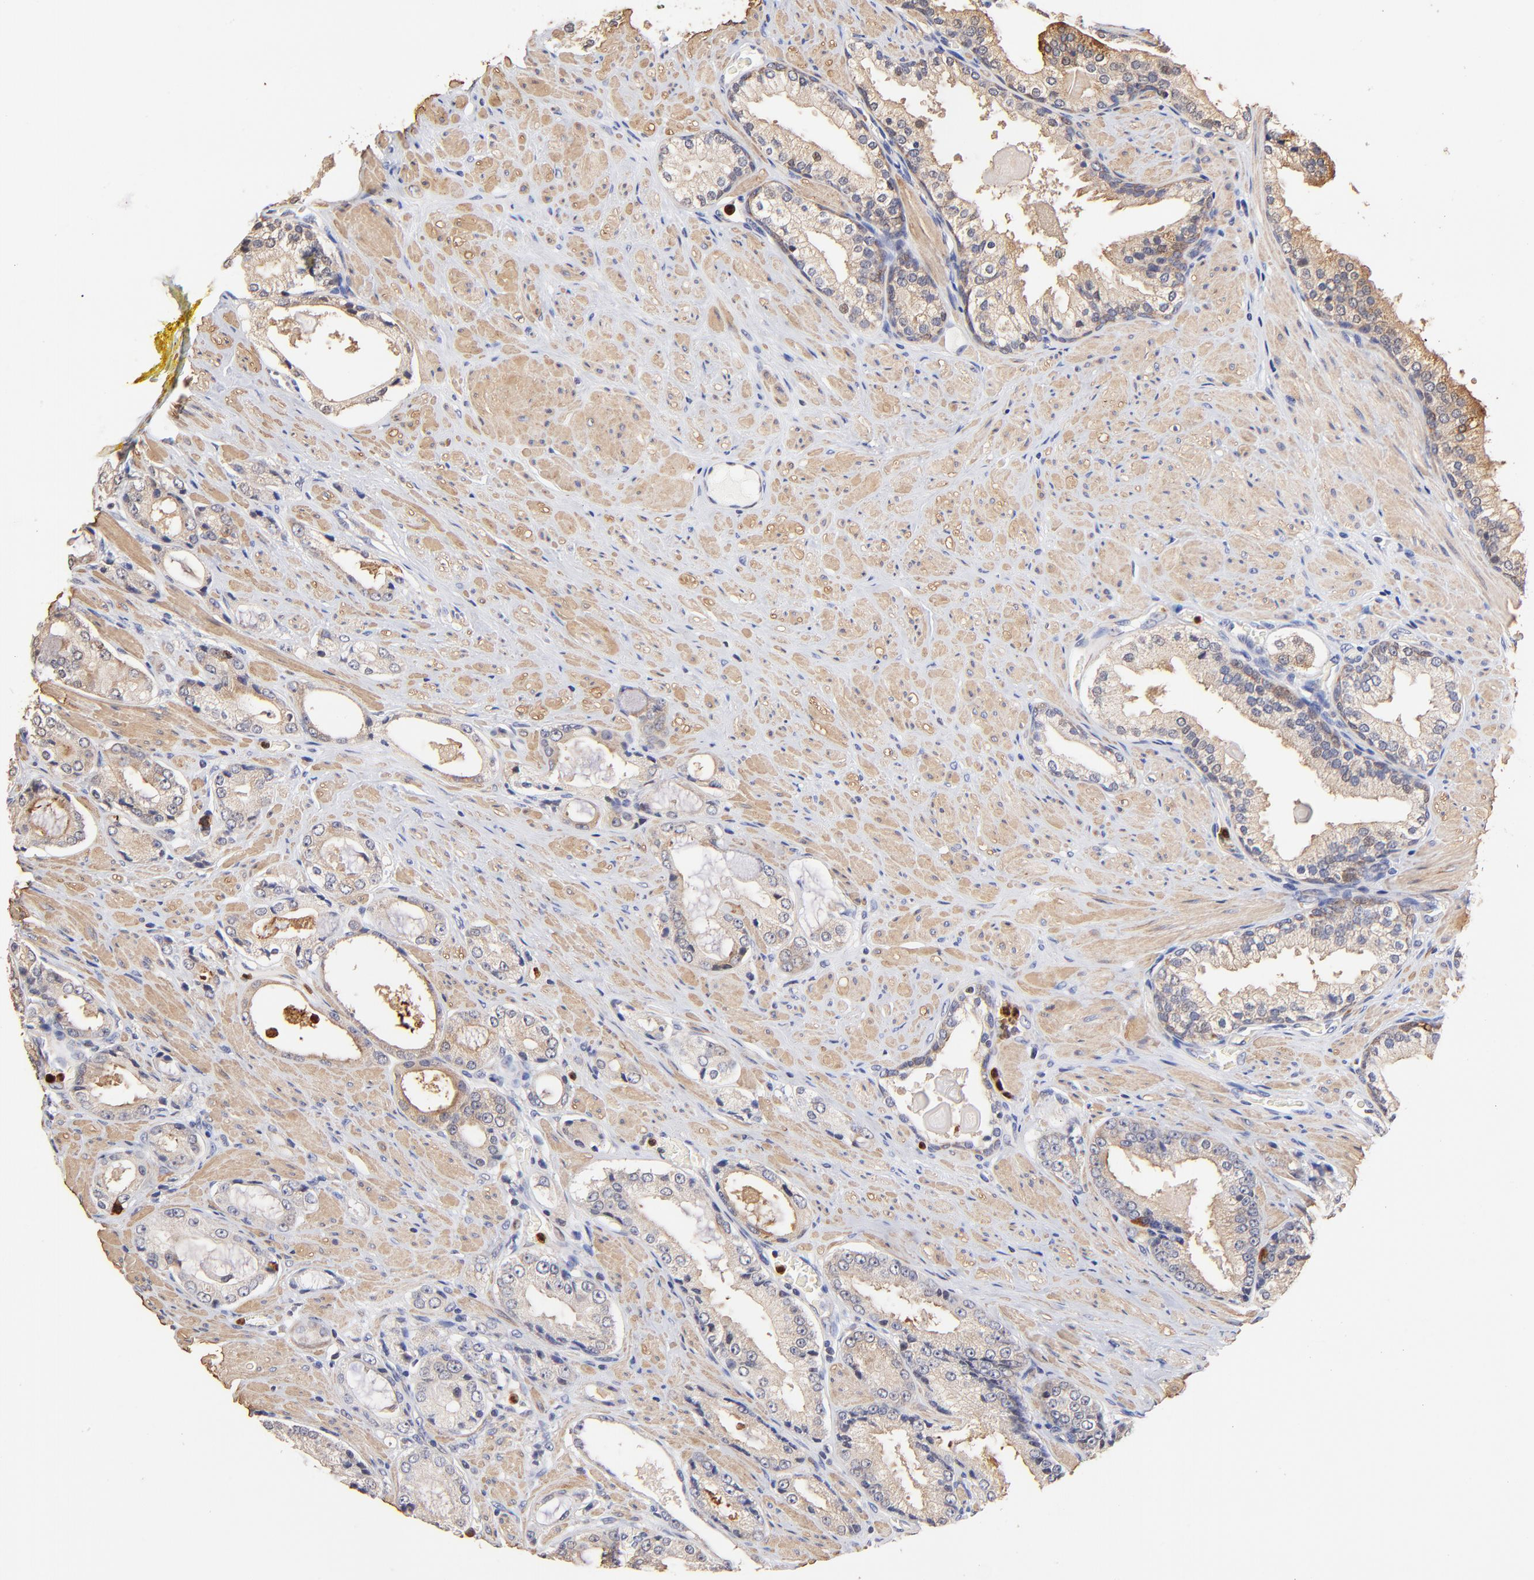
{"staining": {"intensity": "moderate", "quantity": "<25%", "location": "cytoplasmic/membranous"}, "tissue": "prostate cancer", "cell_type": "Tumor cells", "image_type": "cancer", "snomed": [{"axis": "morphology", "description": "Adenocarcinoma, Medium grade"}, {"axis": "topography", "description": "Prostate"}], "caption": "Protein expression analysis of human prostate cancer reveals moderate cytoplasmic/membranous positivity in approximately <25% of tumor cells.", "gene": "BBOF1", "patient": {"sex": "male", "age": 60}}